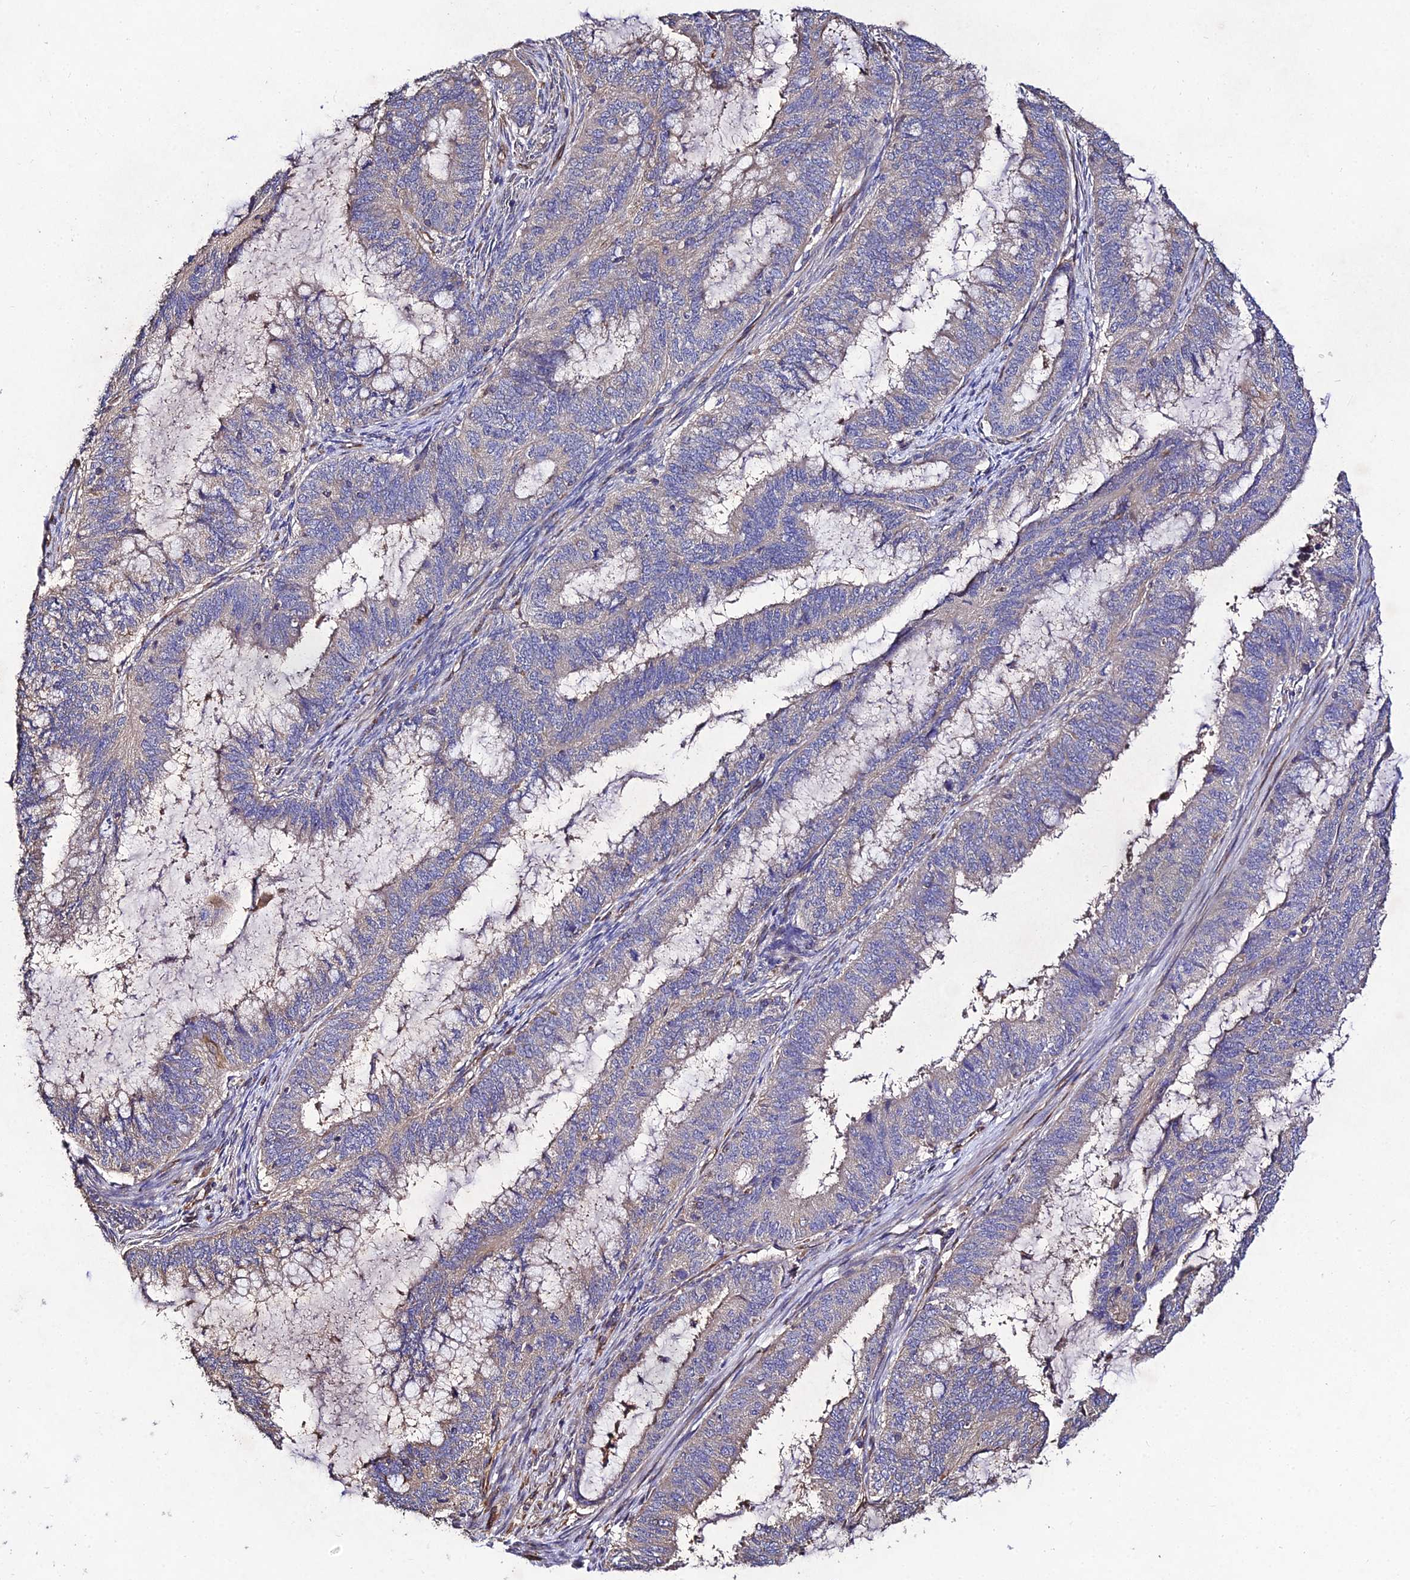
{"staining": {"intensity": "weak", "quantity": "25%-75%", "location": "cytoplasmic/membranous"}, "tissue": "endometrial cancer", "cell_type": "Tumor cells", "image_type": "cancer", "snomed": [{"axis": "morphology", "description": "Adenocarcinoma, NOS"}, {"axis": "topography", "description": "Endometrium"}], "caption": "The photomicrograph demonstrates a brown stain indicating the presence of a protein in the cytoplasmic/membranous of tumor cells in endometrial cancer (adenocarcinoma).", "gene": "AP3M2", "patient": {"sex": "female", "age": 51}}